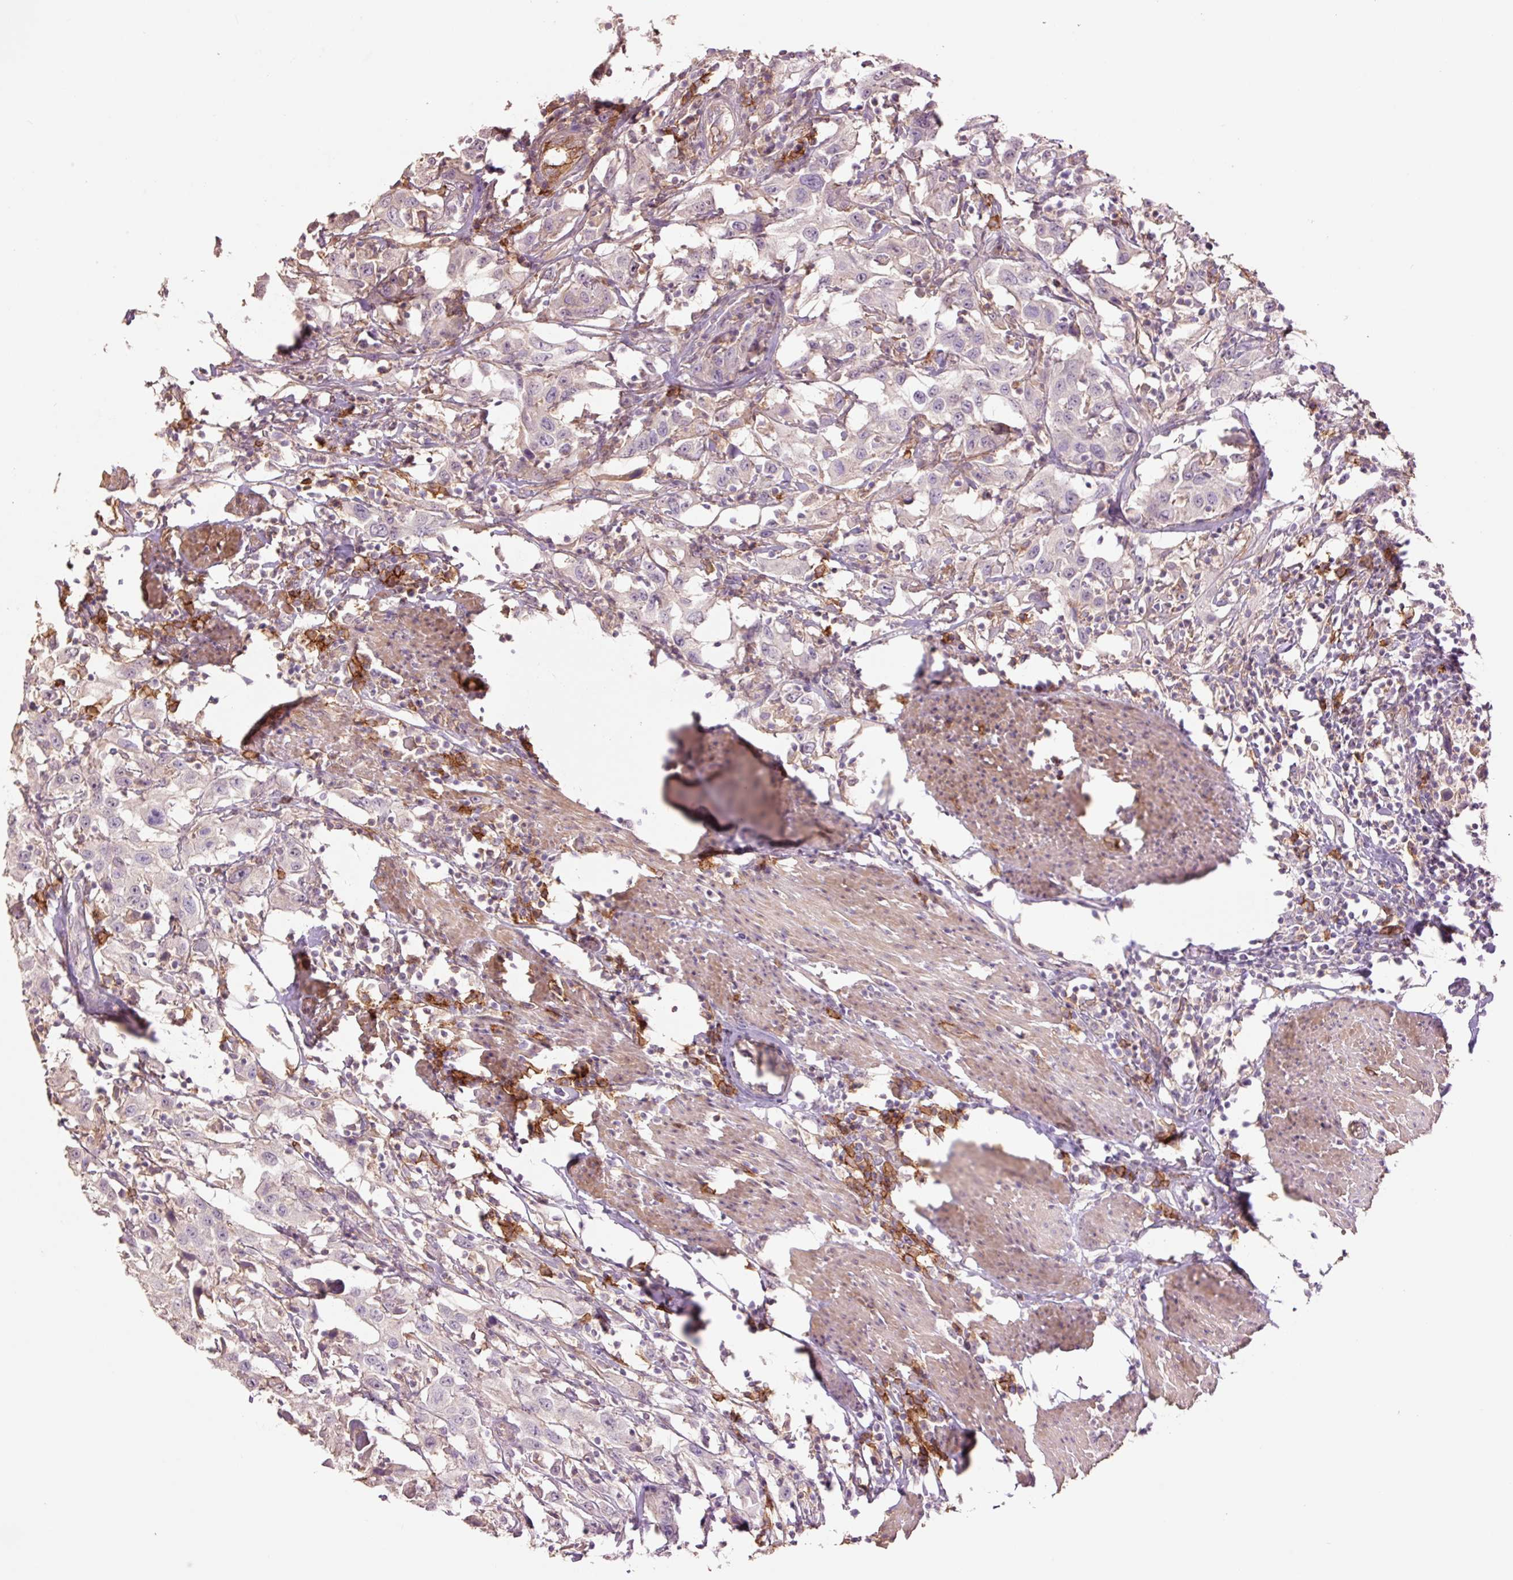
{"staining": {"intensity": "negative", "quantity": "none", "location": "none"}, "tissue": "urothelial cancer", "cell_type": "Tumor cells", "image_type": "cancer", "snomed": [{"axis": "morphology", "description": "Urothelial carcinoma, High grade"}, {"axis": "topography", "description": "Urinary bladder"}], "caption": "The immunohistochemistry (IHC) micrograph has no significant staining in tumor cells of high-grade urothelial carcinoma tissue. The staining was performed using DAB (3,3'-diaminobenzidine) to visualize the protein expression in brown, while the nuclei were stained in blue with hematoxylin (Magnification: 20x).", "gene": "SLC1A4", "patient": {"sex": "male", "age": 61}}